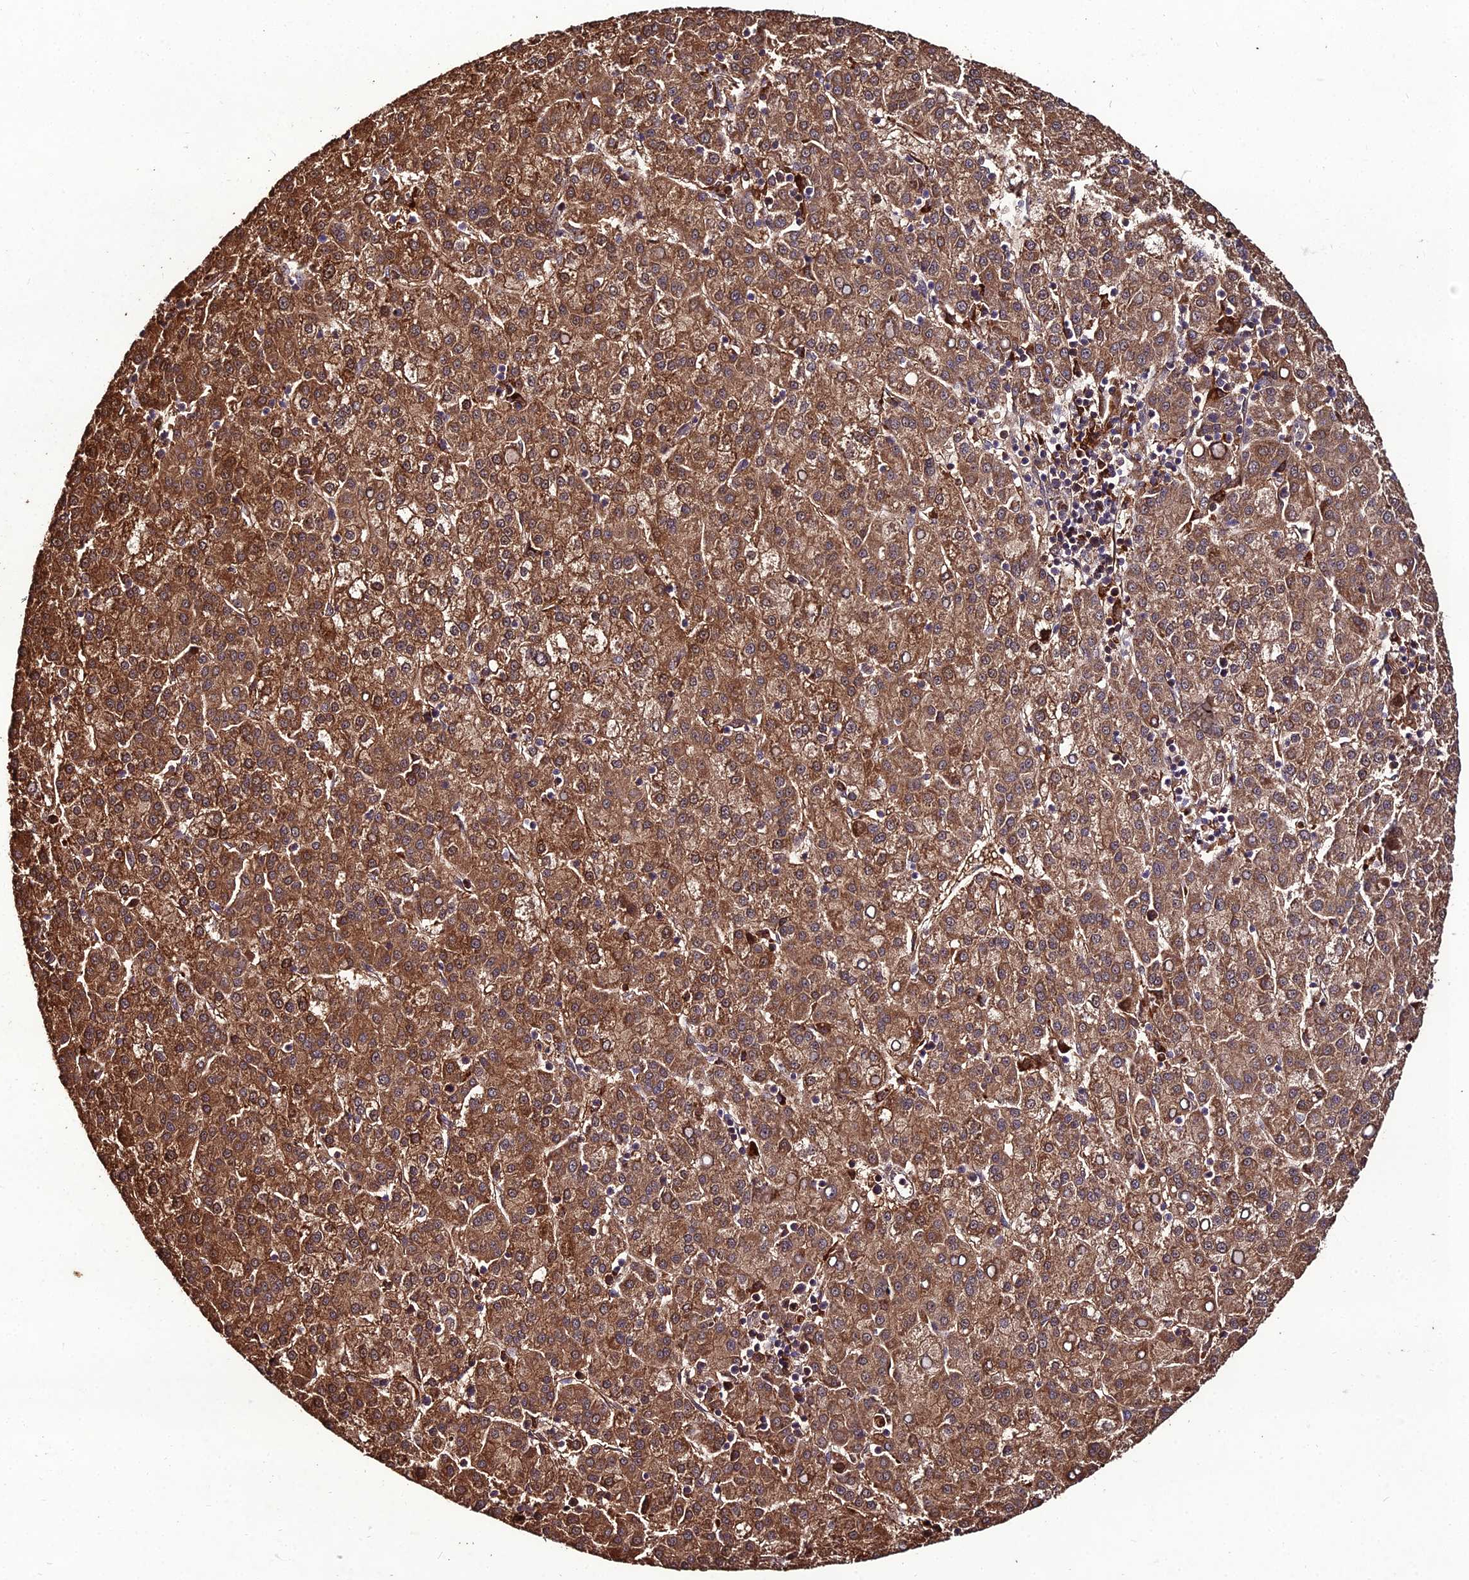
{"staining": {"intensity": "moderate", "quantity": ">75%", "location": "cytoplasmic/membranous"}, "tissue": "liver cancer", "cell_type": "Tumor cells", "image_type": "cancer", "snomed": [{"axis": "morphology", "description": "Carcinoma, Hepatocellular, NOS"}, {"axis": "topography", "description": "Liver"}], "caption": "IHC (DAB) staining of liver cancer (hepatocellular carcinoma) shows moderate cytoplasmic/membranous protein positivity in about >75% of tumor cells.", "gene": "ZNF766", "patient": {"sex": "female", "age": 58}}